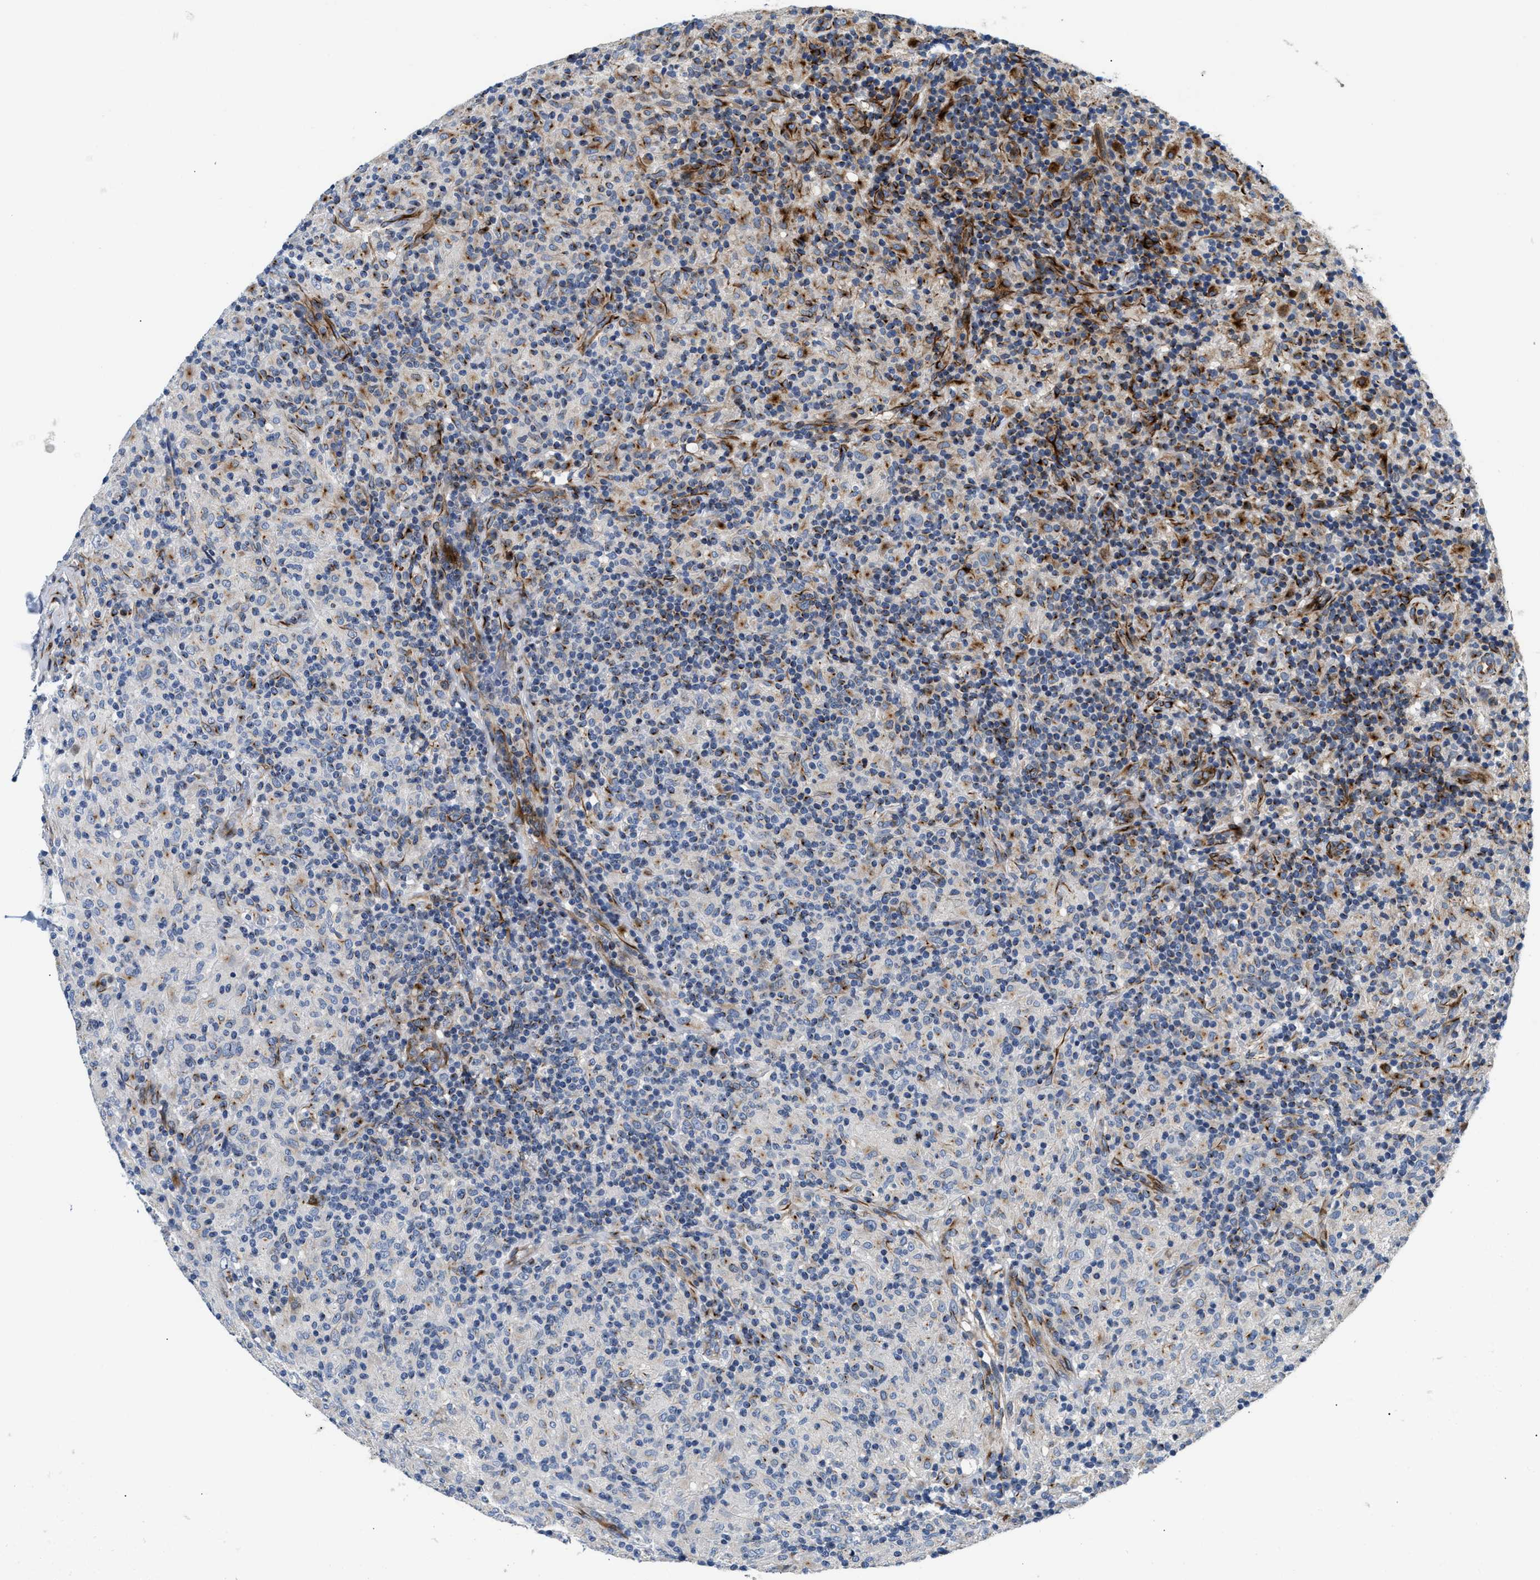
{"staining": {"intensity": "negative", "quantity": "none", "location": "none"}, "tissue": "lymphoma", "cell_type": "Tumor cells", "image_type": "cancer", "snomed": [{"axis": "morphology", "description": "Hodgkin's disease, NOS"}, {"axis": "topography", "description": "Lymph node"}], "caption": "This micrograph is of Hodgkin's disease stained with immunohistochemistry (IHC) to label a protein in brown with the nuclei are counter-stained blue. There is no staining in tumor cells.", "gene": "IL17RC", "patient": {"sex": "male", "age": 70}}